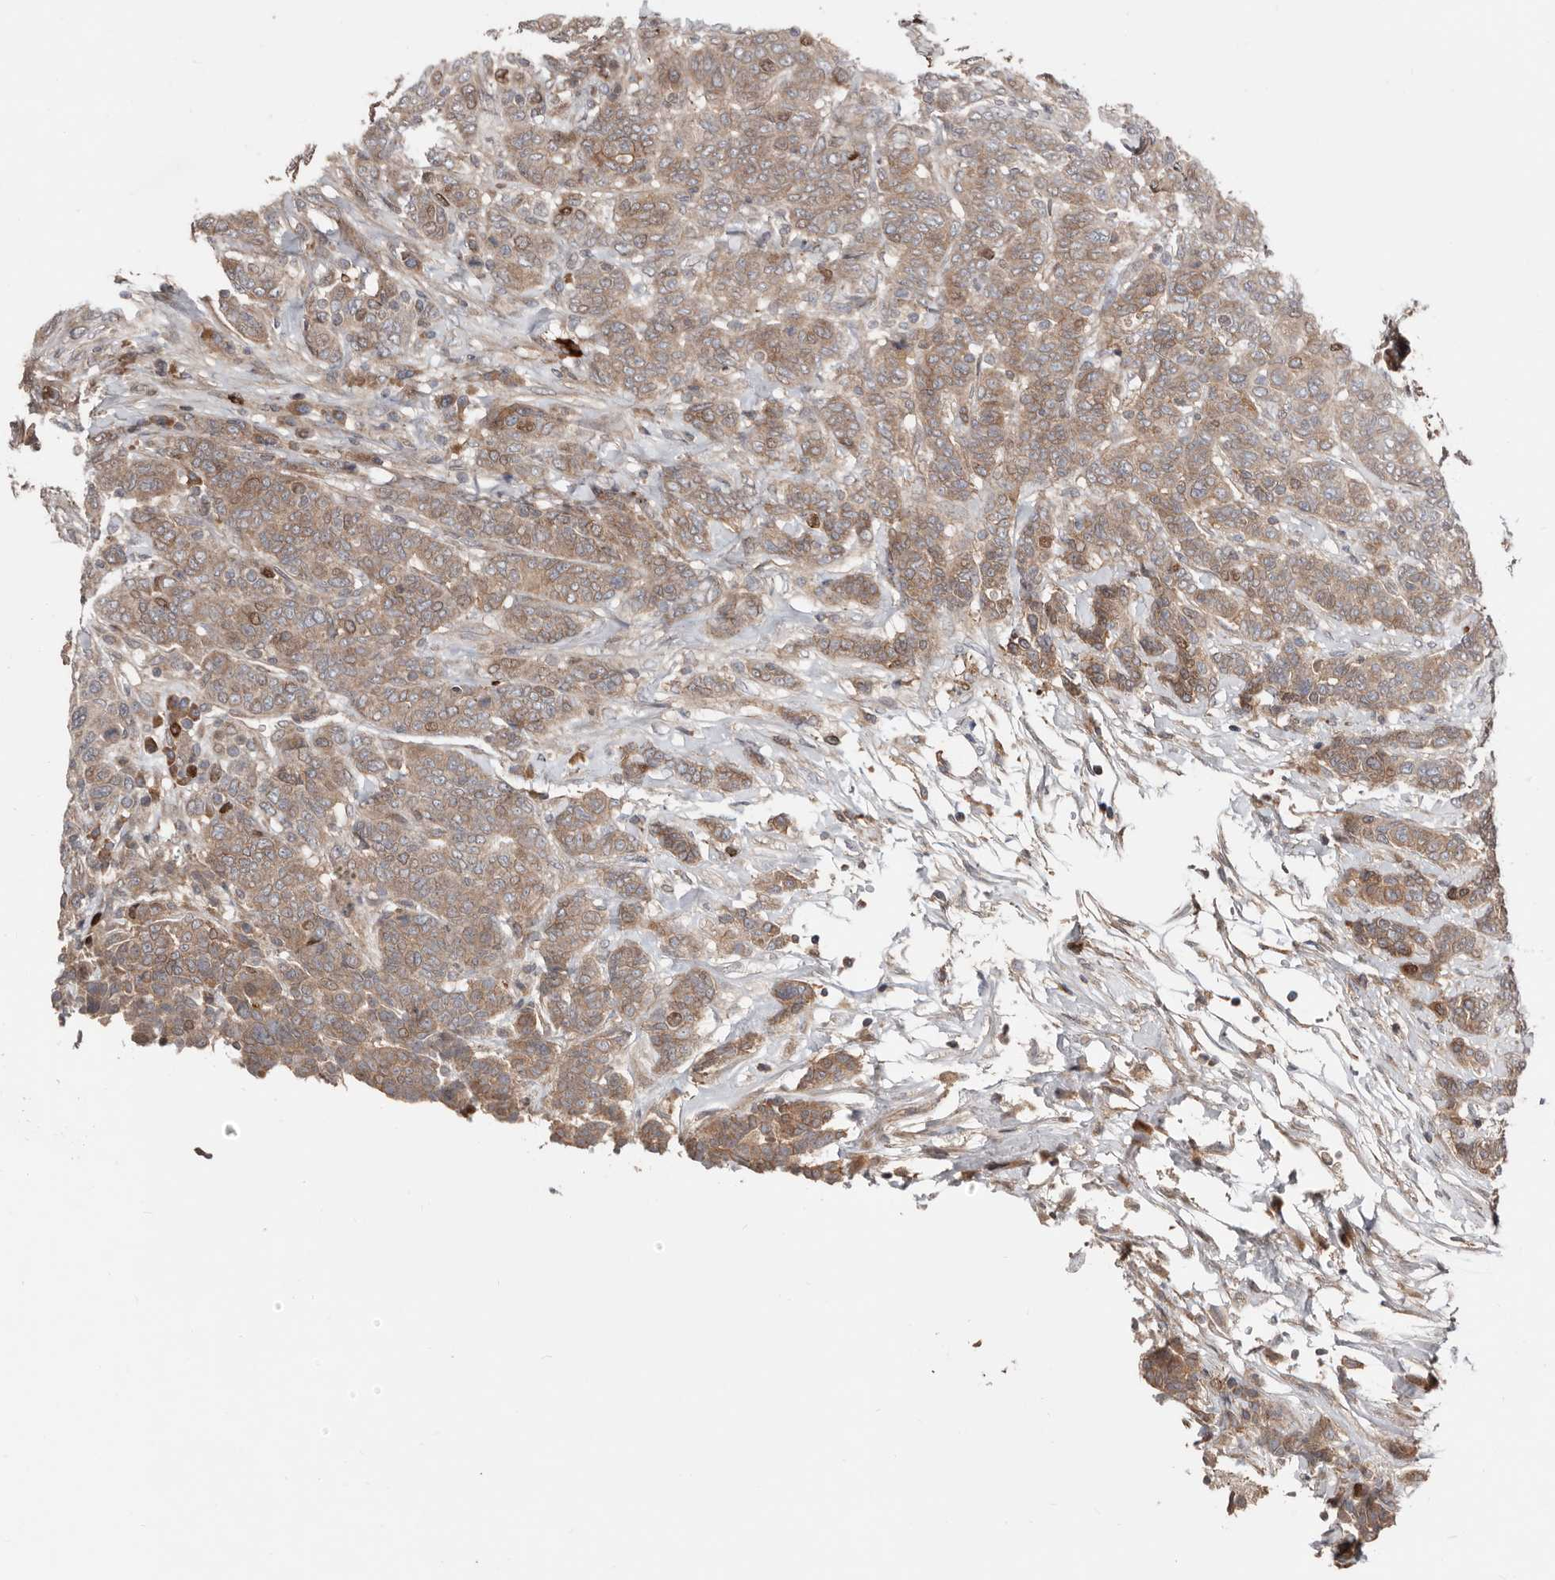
{"staining": {"intensity": "moderate", "quantity": "25%-75%", "location": "cytoplasmic/membranous"}, "tissue": "breast cancer", "cell_type": "Tumor cells", "image_type": "cancer", "snomed": [{"axis": "morphology", "description": "Duct carcinoma"}, {"axis": "topography", "description": "Breast"}], "caption": "Moderate cytoplasmic/membranous staining is appreciated in about 25%-75% of tumor cells in breast cancer.", "gene": "SMYD4", "patient": {"sex": "female", "age": 37}}